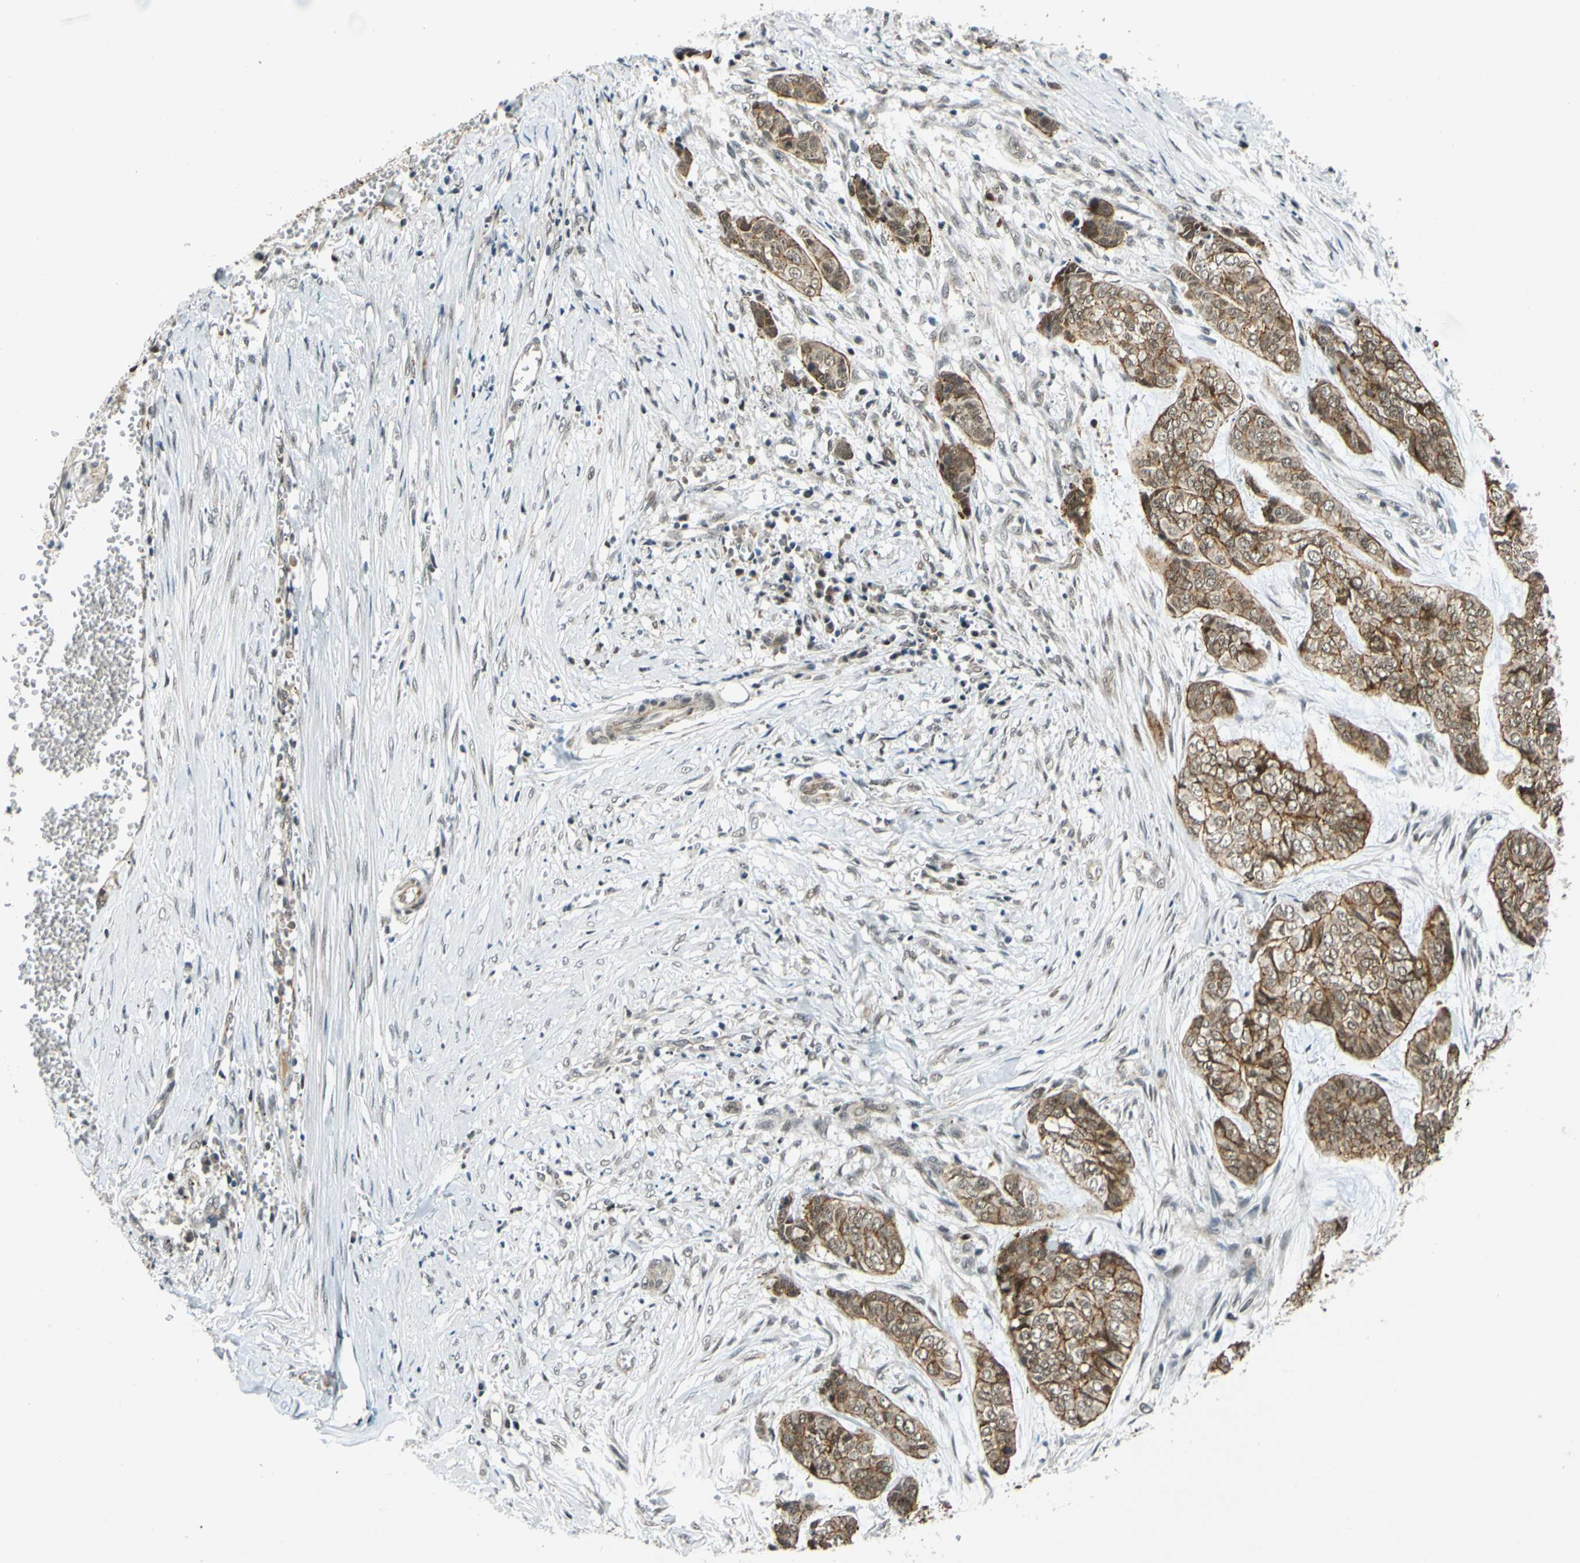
{"staining": {"intensity": "strong", "quantity": ">75%", "location": "cytoplasmic/membranous"}, "tissue": "skin cancer", "cell_type": "Tumor cells", "image_type": "cancer", "snomed": [{"axis": "morphology", "description": "Basal cell carcinoma"}, {"axis": "topography", "description": "Skin"}], "caption": "This is an image of IHC staining of skin cancer, which shows strong expression in the cytoplasmic/membranous of tumor cells.", "gene": "POGZ", "patient": {"sex": "female", "age": 64}}